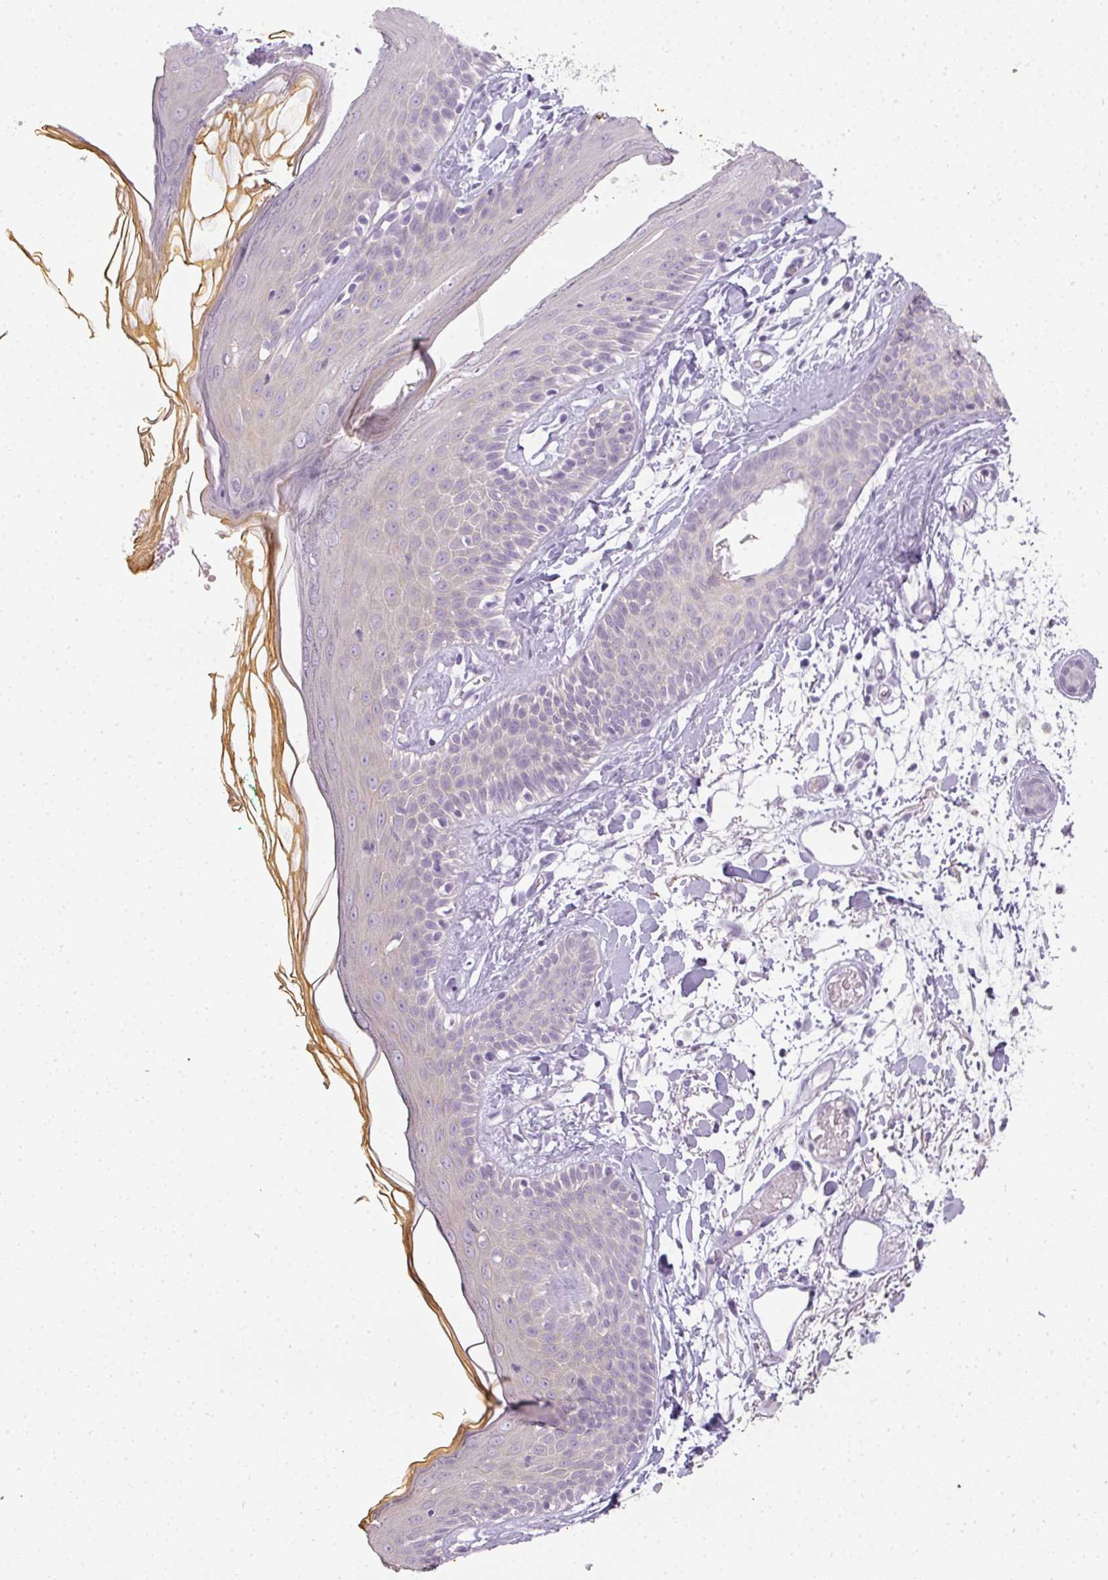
{"staining": {"intensity": "negative", "quantity": "none", "location": "none"}, "tissue": "skin", "cell_type": "Fibroblasts", "image_type": "normal", "snomed": [{"axis": "morphology", "description": "Normal tissue, NOS"}, {"axis": "topography", "description": "Skin"}], "caption": "This is an immunohistochemistry (IHC) micrograph of benign human skin. There is no staining in fibroblasts.", "gene": "RBMY1A1", "patient": {"sex": "male", "age": 79}}